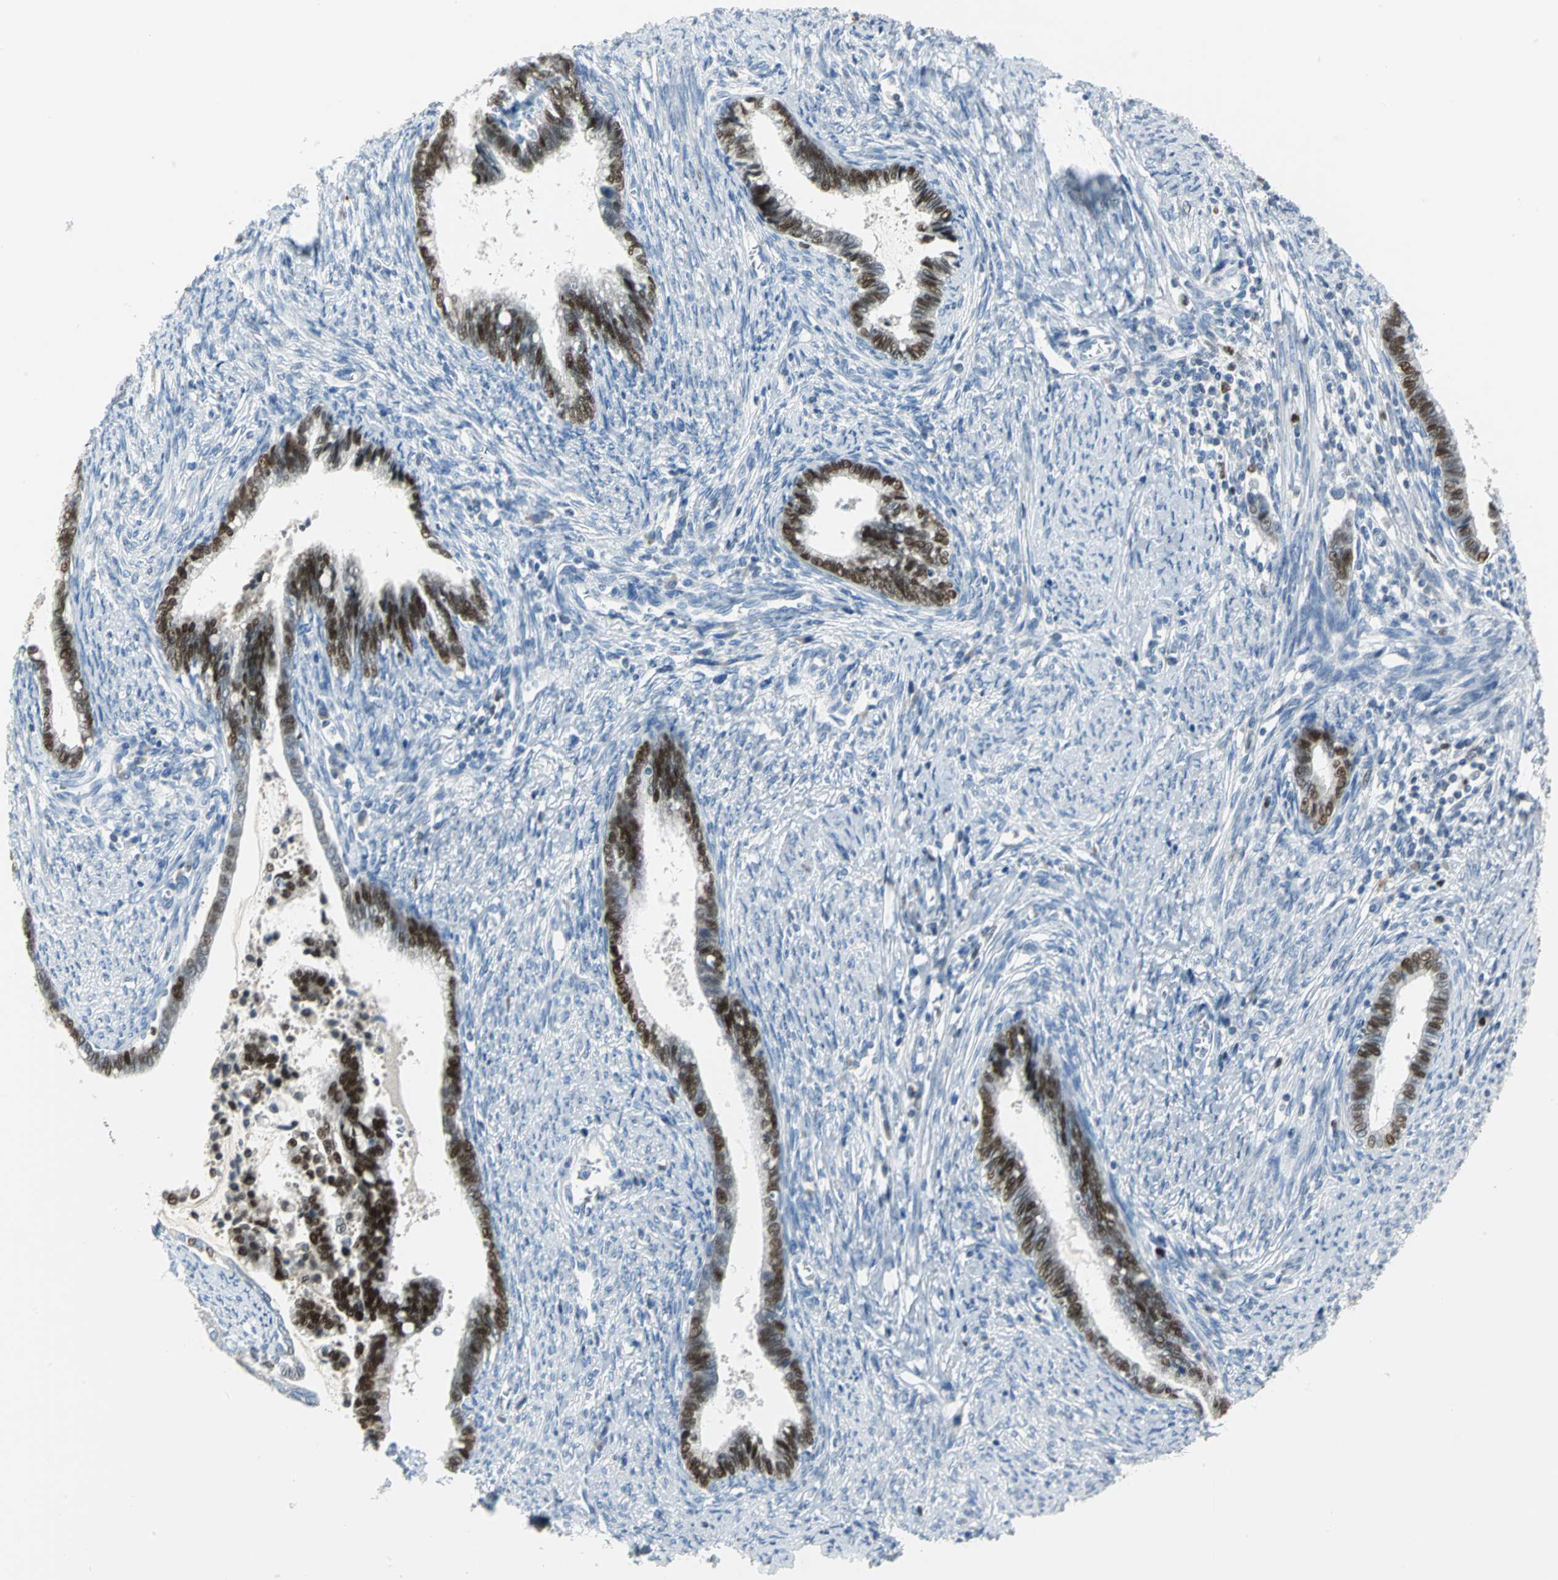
{"staining": {"intensity": "strong", "quantity": ">75%", "location": "nuclear"}, "tissue": "cervical cancer", "cell_type": "Tumor cells", "image_type": "cancer", "snomed": [{"axis": "morphology", "description": "Adenocarcinoma, NOS"}, {"axis": "topography", "description": "Cervix"}], "caption": "Cervical cancer stained with a protein marker exhibits strong staining in tumor cells.", "gene": "MCM4", "patient": {"sex": "female", "age": 44}}